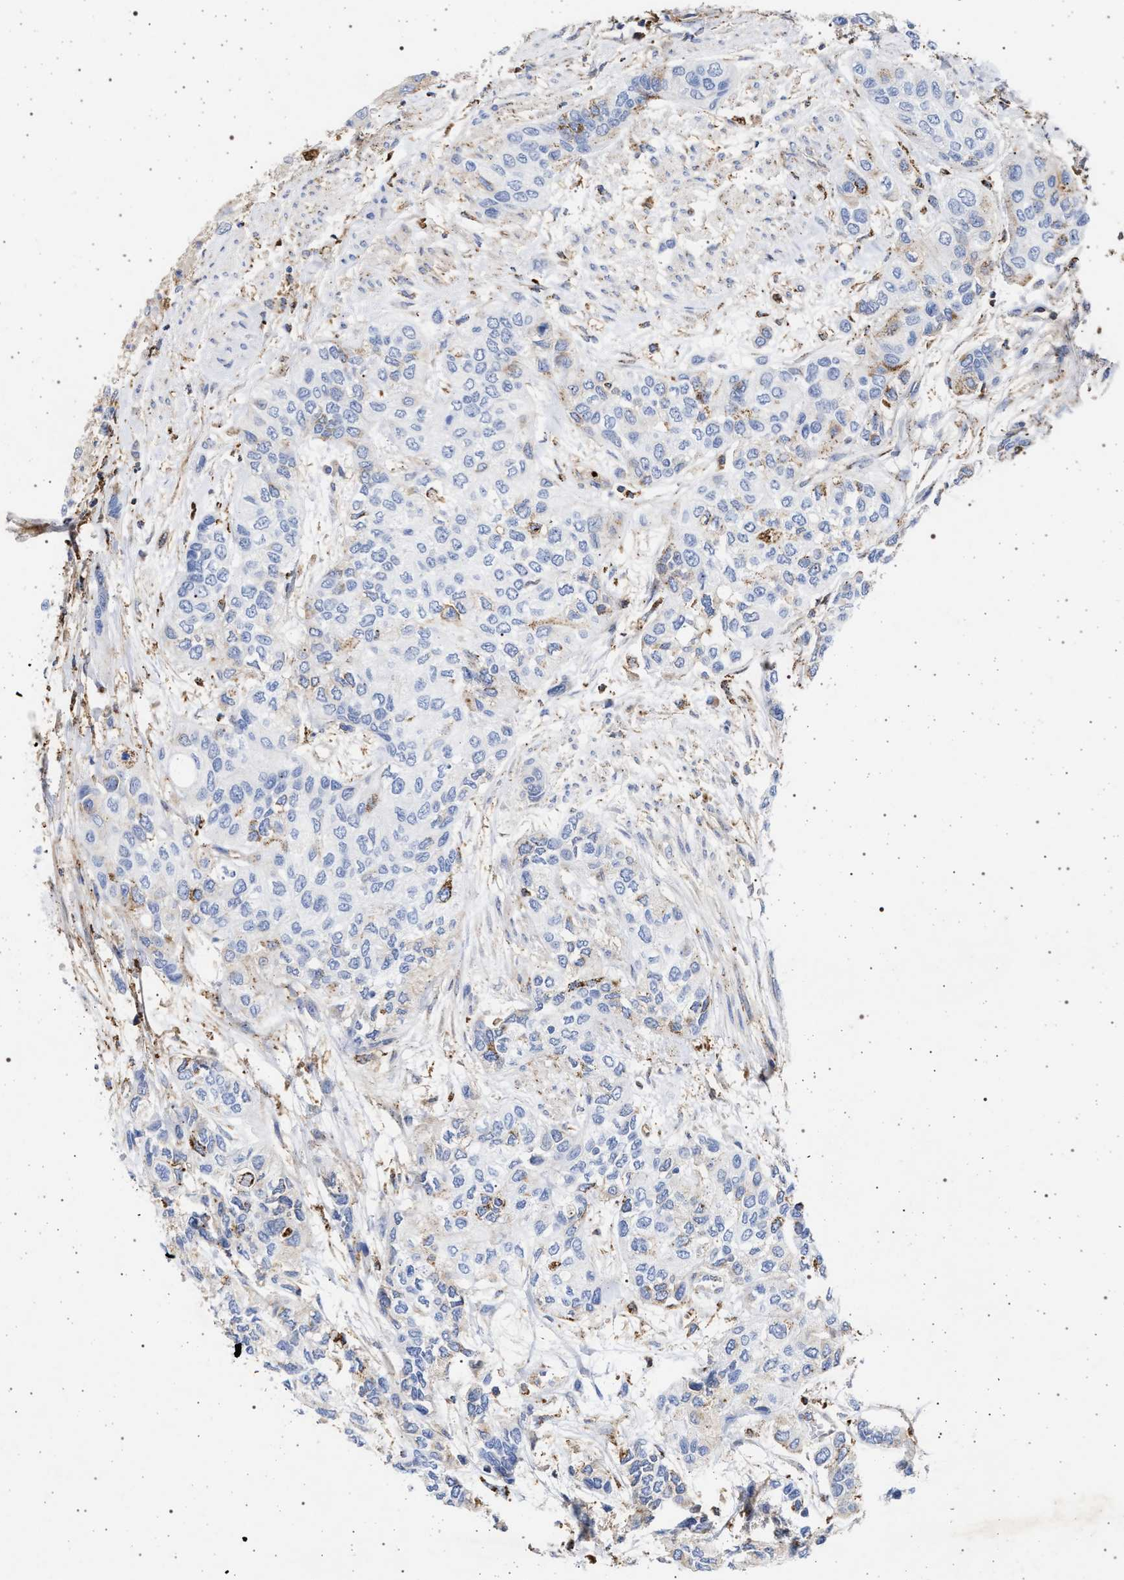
{"staining": {"intensity": "negative", "quantity": "none", "location": "none"}, "tissue": "urothelial cancer", "cell_type": "Tumor cells", "image_type": "cancer", "snomed": [{"axis": "morphology", "description": "Urothelial carcinoma, High grade"}, {"axis": "topography", "description": "Urinary bladder"}], "caption": "Tumor cells show no significant protein positivity in high-grade urothelial carcinoma. (Stains: DAB immunohistochemistry with hematoxylin counter stain, Microscopy: brightfield microscopy at high magnification).", "gene": "PLG", "patient": {"sex": "female", "age": 56}}